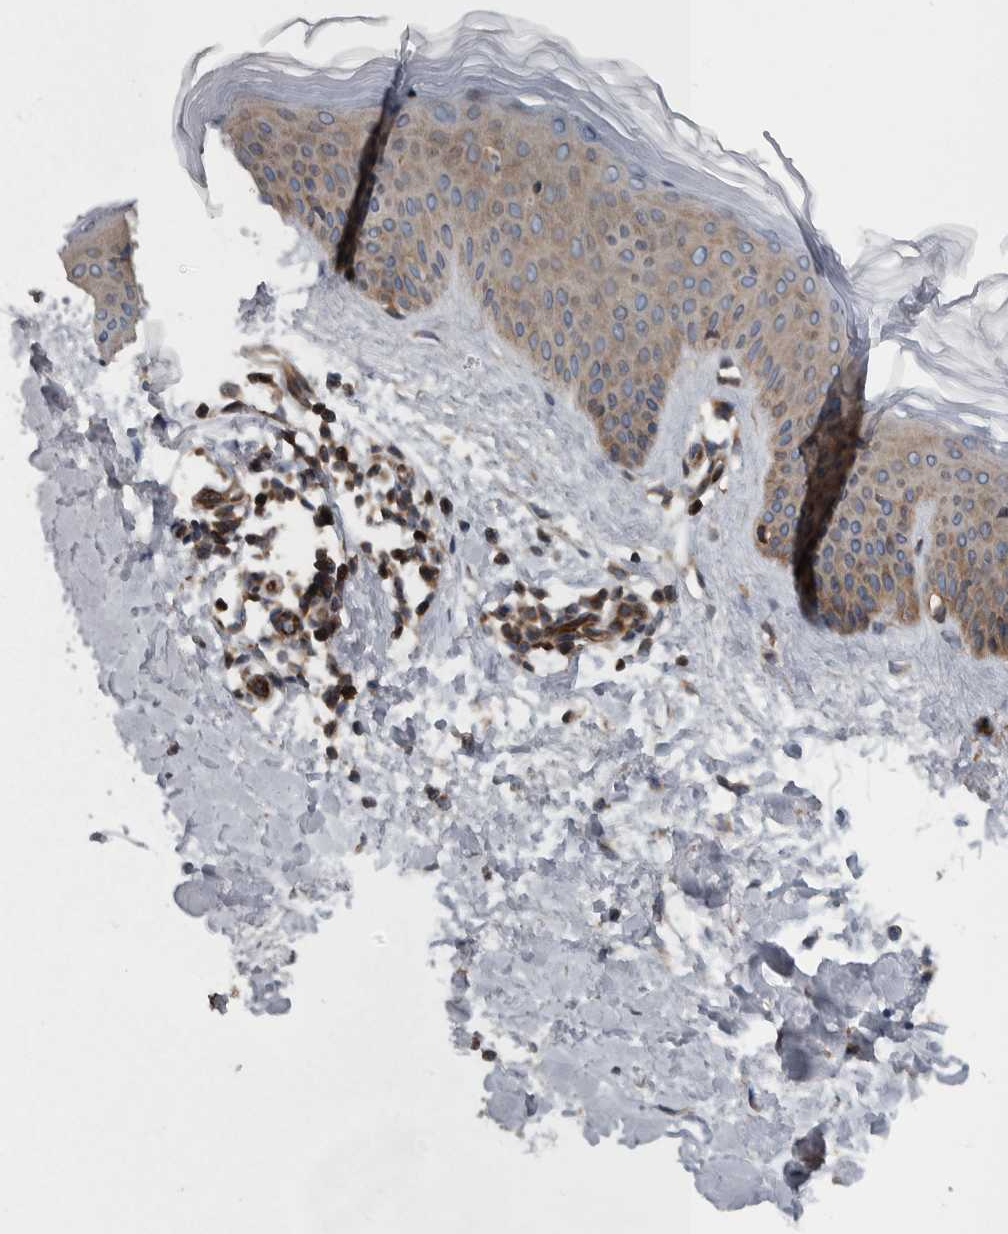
{"staining": {"intensity": "moderate", "quantity": ">75%", "location": "cytoplasmic/membranous"}, "tissue": "skin", "cell_type": "Fibroblasts", "image_type": "normal", "snomed": [{"axis": "morphology", "description": "Normal tissue, NOS"}, {"axis": "morphology", "description": "Malignant melanoma, Metastatic site"}, {"axis": "topography", "description": "Skin"}], "caption": "Protein staining of benign skin reveals moderate cytoplasmic/membranous expression in about >75% of fibroblasts.", "gene": "BAIAP2L1", "patient": {"sex": "male", "age": 41}}